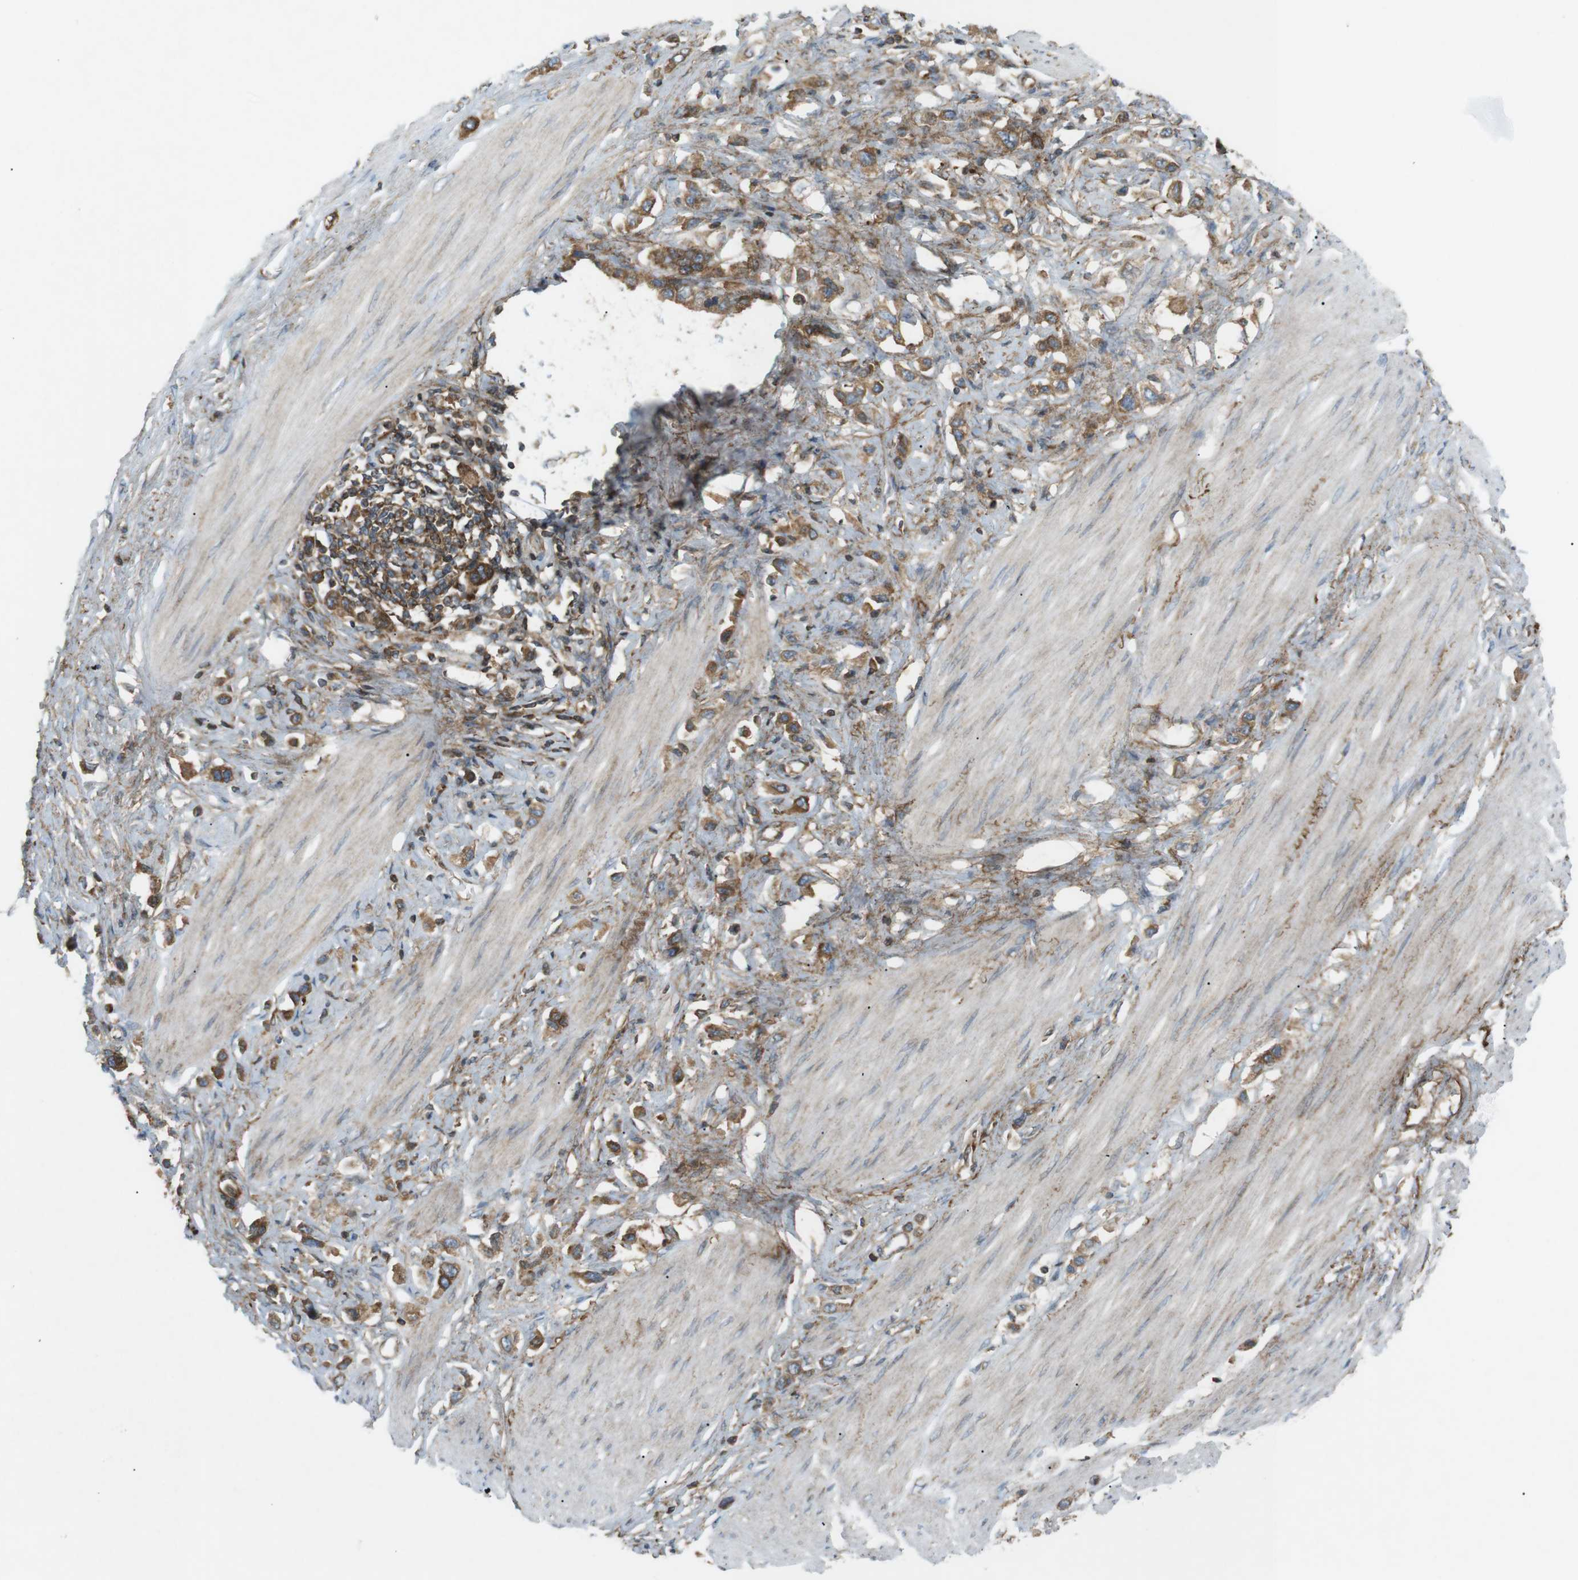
{"staining": {"intensity": "moderate", "quantity": ">75%", "location": "cytoplasmic/membranous"}, "tissue": "stomach cancer", "cell_type": "Tumor cells", "image_type": "cancer", "snomed": [{"axis": "morphology", "description": "Adenocarcinoma, NOS"}, {"axis": "topography", "description": "Stomach"}], "caption": "The immunohistochemical stain shows moderate cytoplasmic/membranous expression in tumor cells of adenocarcinoma (stomach) tissue. (Stains: DAB (3,3'-diaminobenzidine) in brown, nuclei in blue, Microscopy: brightfield microscopy at high magnification).", "gene": "FLII", "patient": {"sex": "female", "age": 65}}